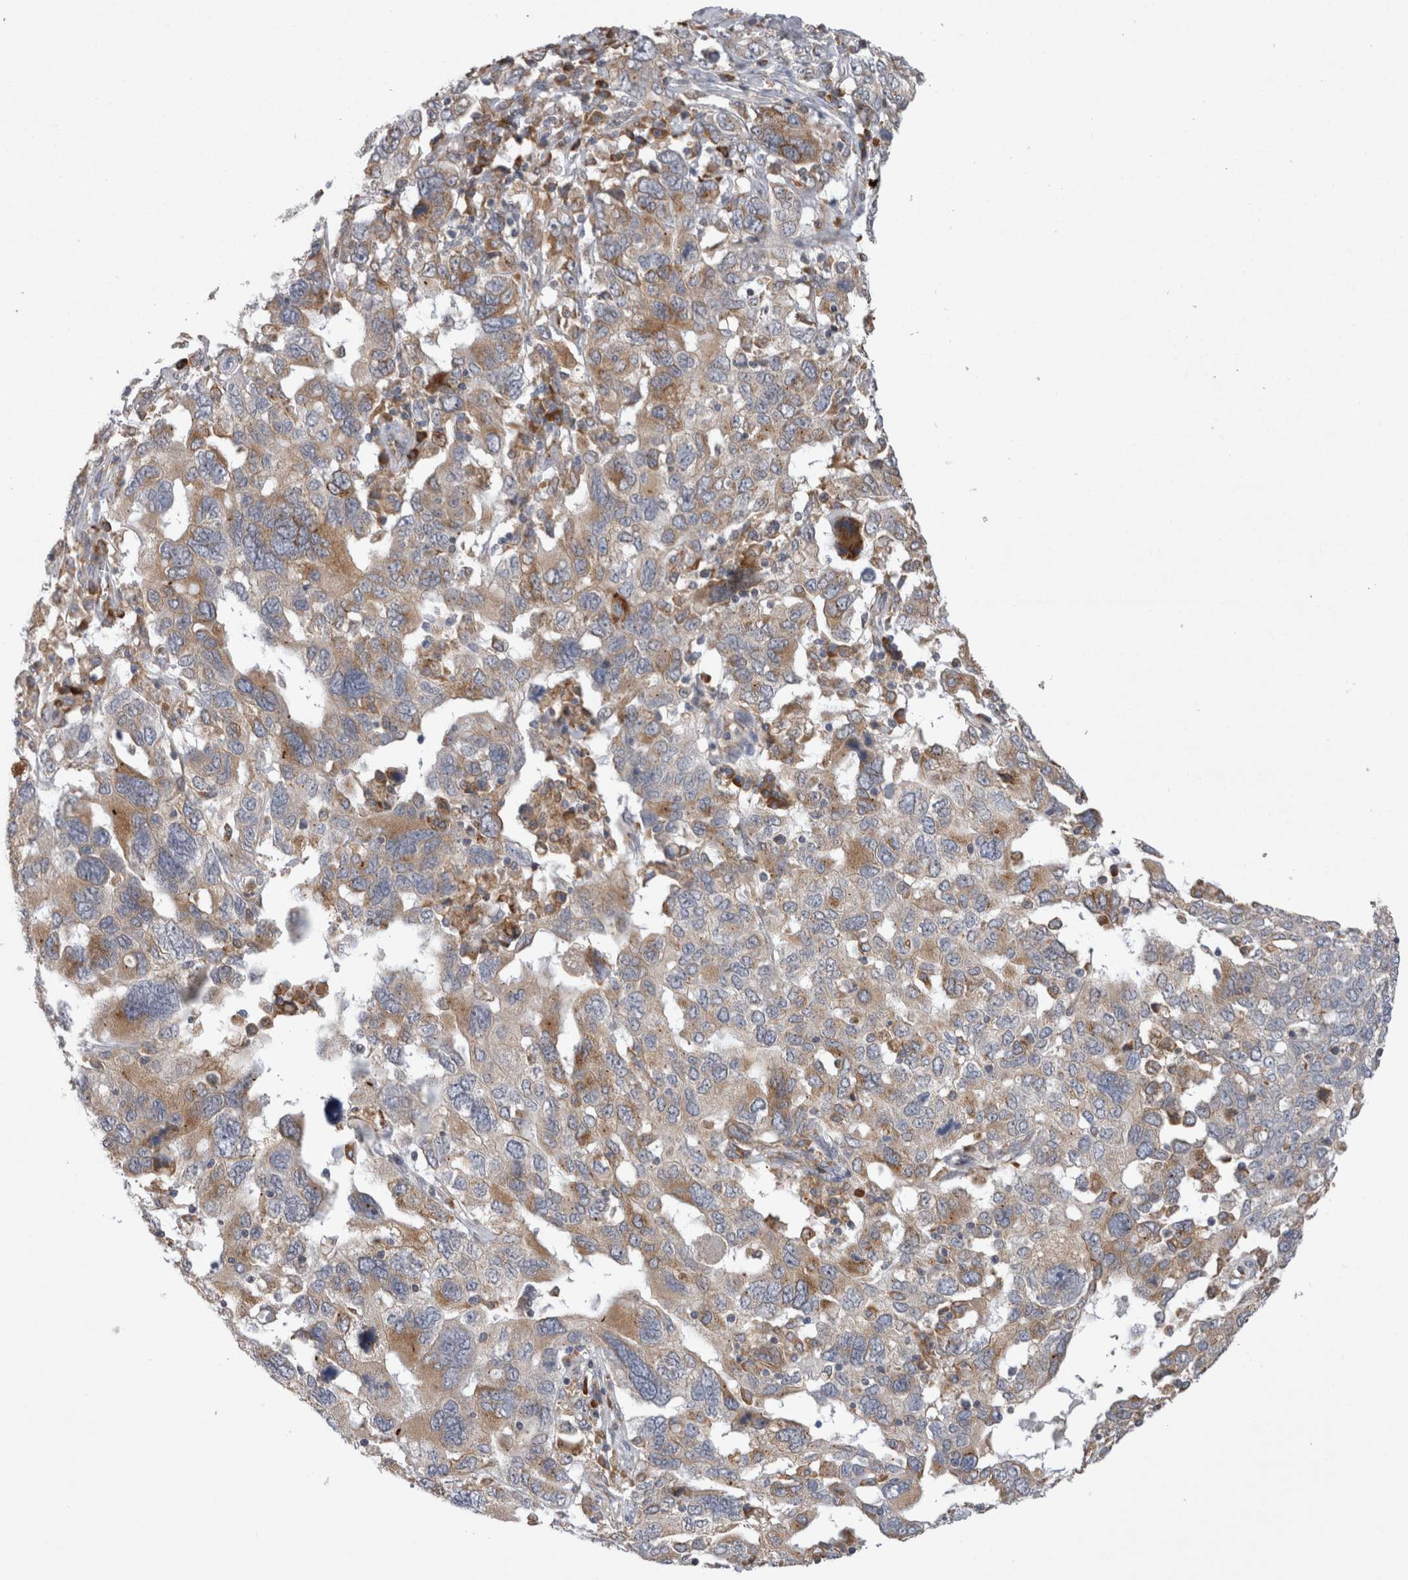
{"staining": {"intensity": "moderate", "quantity": "<25%", "location": "cytoplasmic/membranous"}, "tissue": "ovarian cancer", "cell_type": "Tumor cells", "image_type": "cancer", "snomed": [{"axis": "morphology", "description": "Carcinoma, endometroid"}, {"axis": "topography", "description": "Ovary"}], "caption": "A photomicrograph showing moderate cytoplasmic/membranous expression in about <25% of tumor cells in endometroid carcinoma (ovarian), as visualized by brown immunohistochemical staining.", "gene": "ZNF341", "patient": {"sex": "female", "age": 62}}